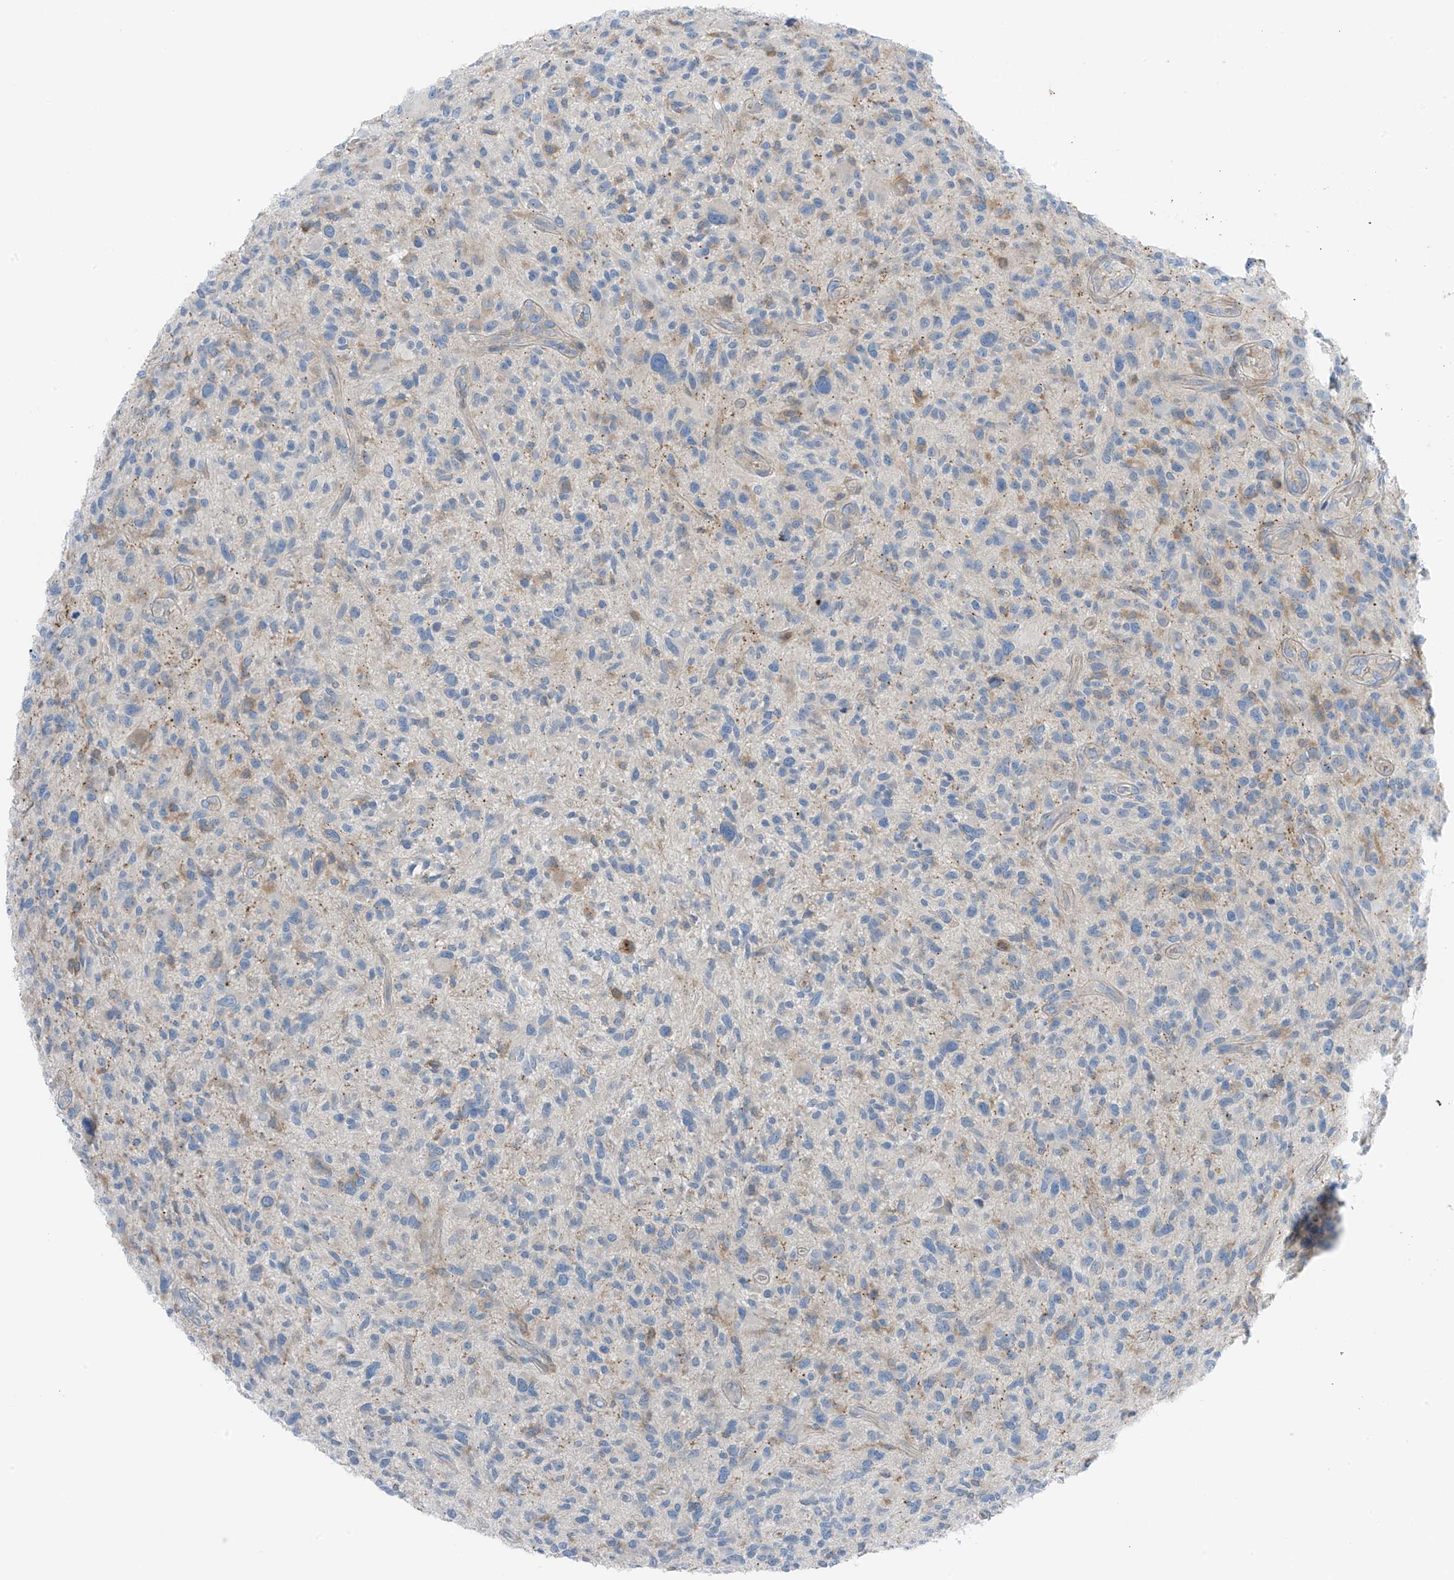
{"staining": {"intensity": "negative", "quantity": "none", "location": "none"}, "tissue": "glioma", "cell_type": "Tumor cells", "image_type": "cancer", "snomed": [{"axis": "morphology", "description": "Glioma, malignant, High grade"}, {"axis": "topography", "description": "Brain"}], "caption": "An image of human glioma is negative for staining in tumor cells.", "gene": "NALCN", "patient": {"sex": "male", "age": 47}}